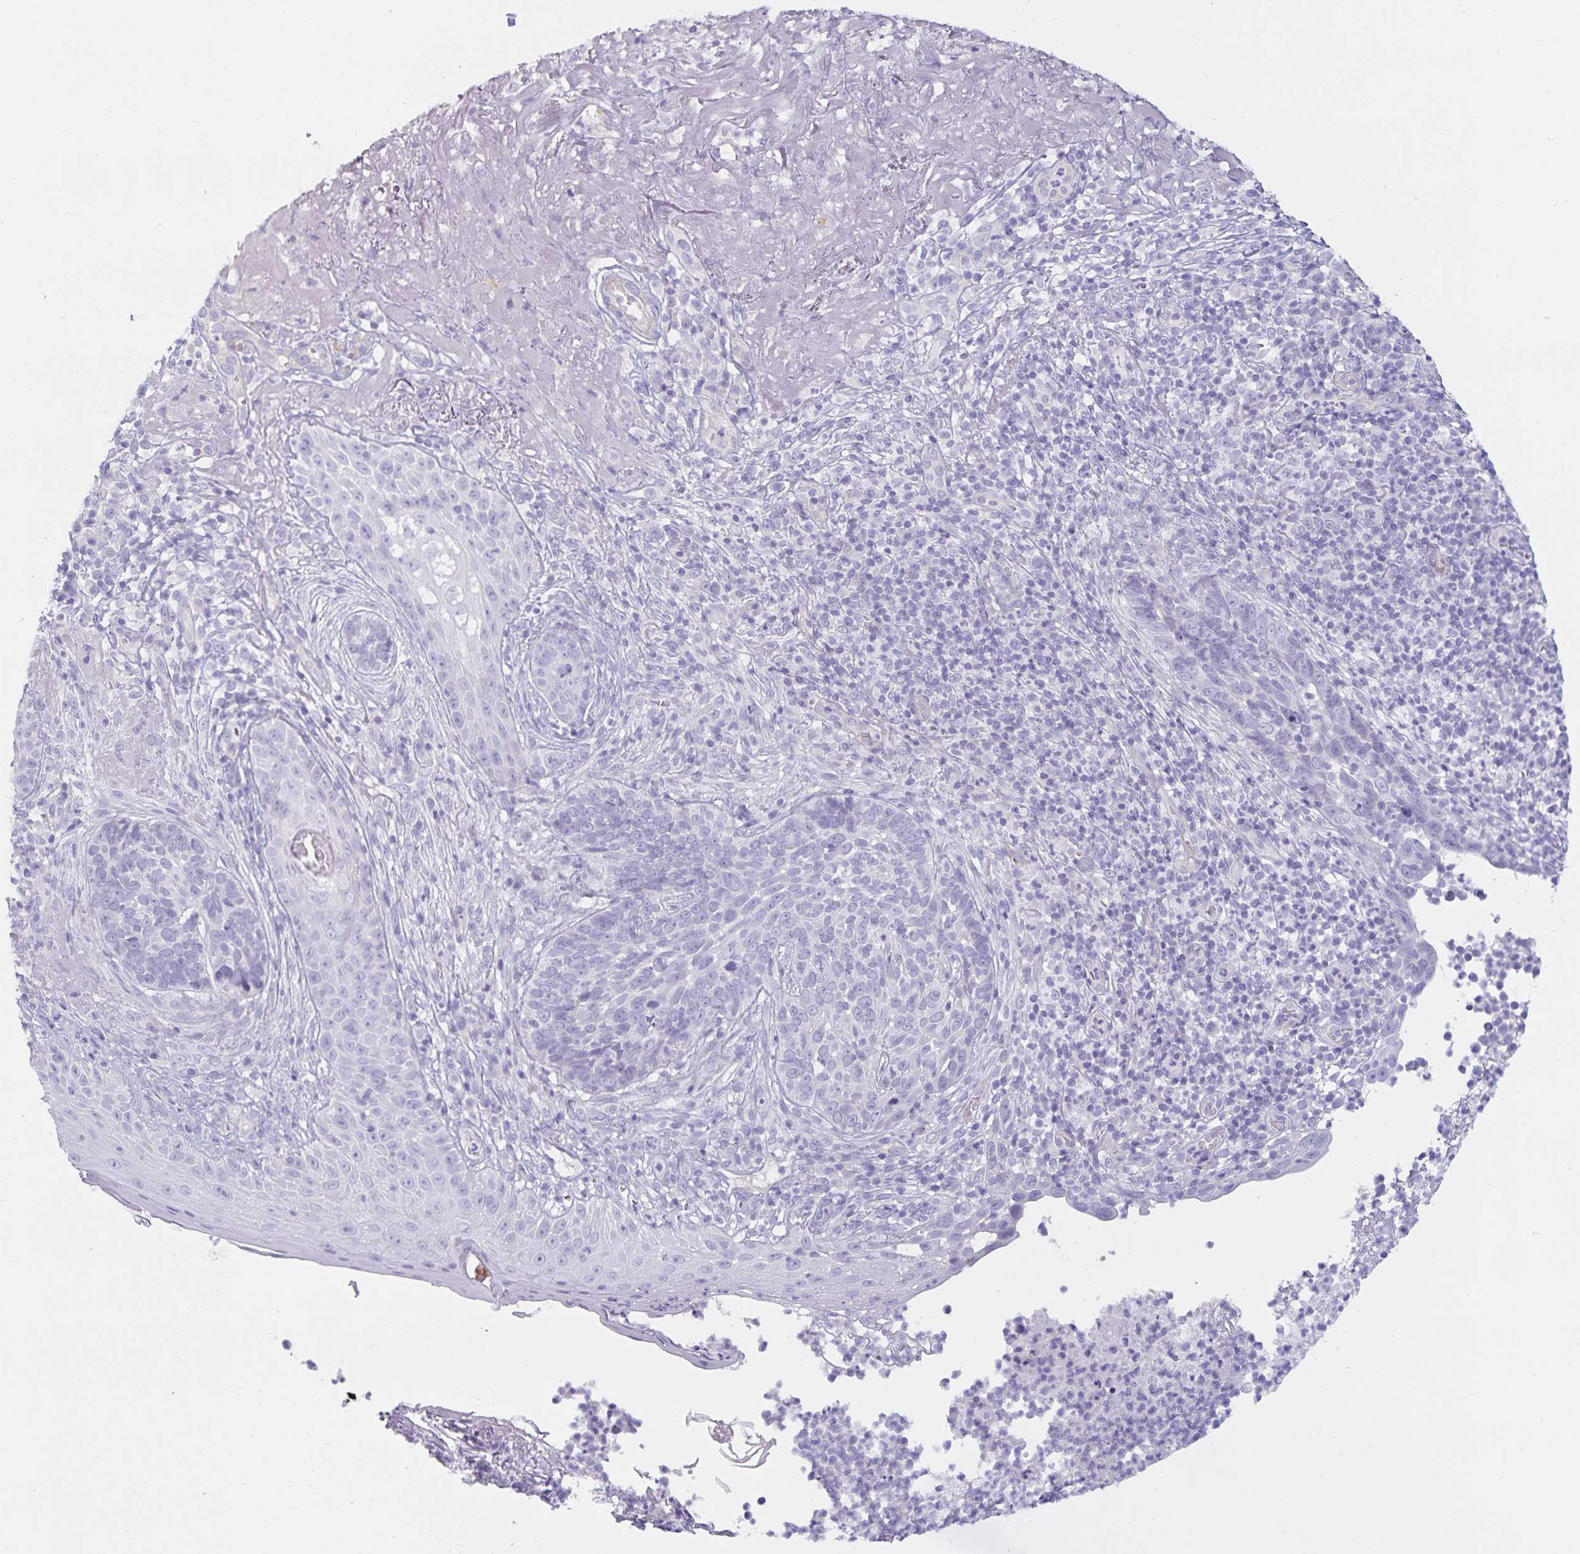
{"staining": {"intensity": "negative", "quantity": "none", "location": "none"}, "tissue": "skin cancer", "cell_type": "Tumor cells", "image_type": "cancer", "snomed": [{"axis": "morphology", "description": "Basal cell carcinoma"}, {"axis": "topography", "description": "Skin"}, {"axis": "topography", "description": "Skin of face"}], "caption": "Immunohistochemistry of skin cancer (basal cell carcinoma) exhibits no expression in tumor cells.", "gene": "SPAG4", "patient": {"sex": "female", "age": 95}}